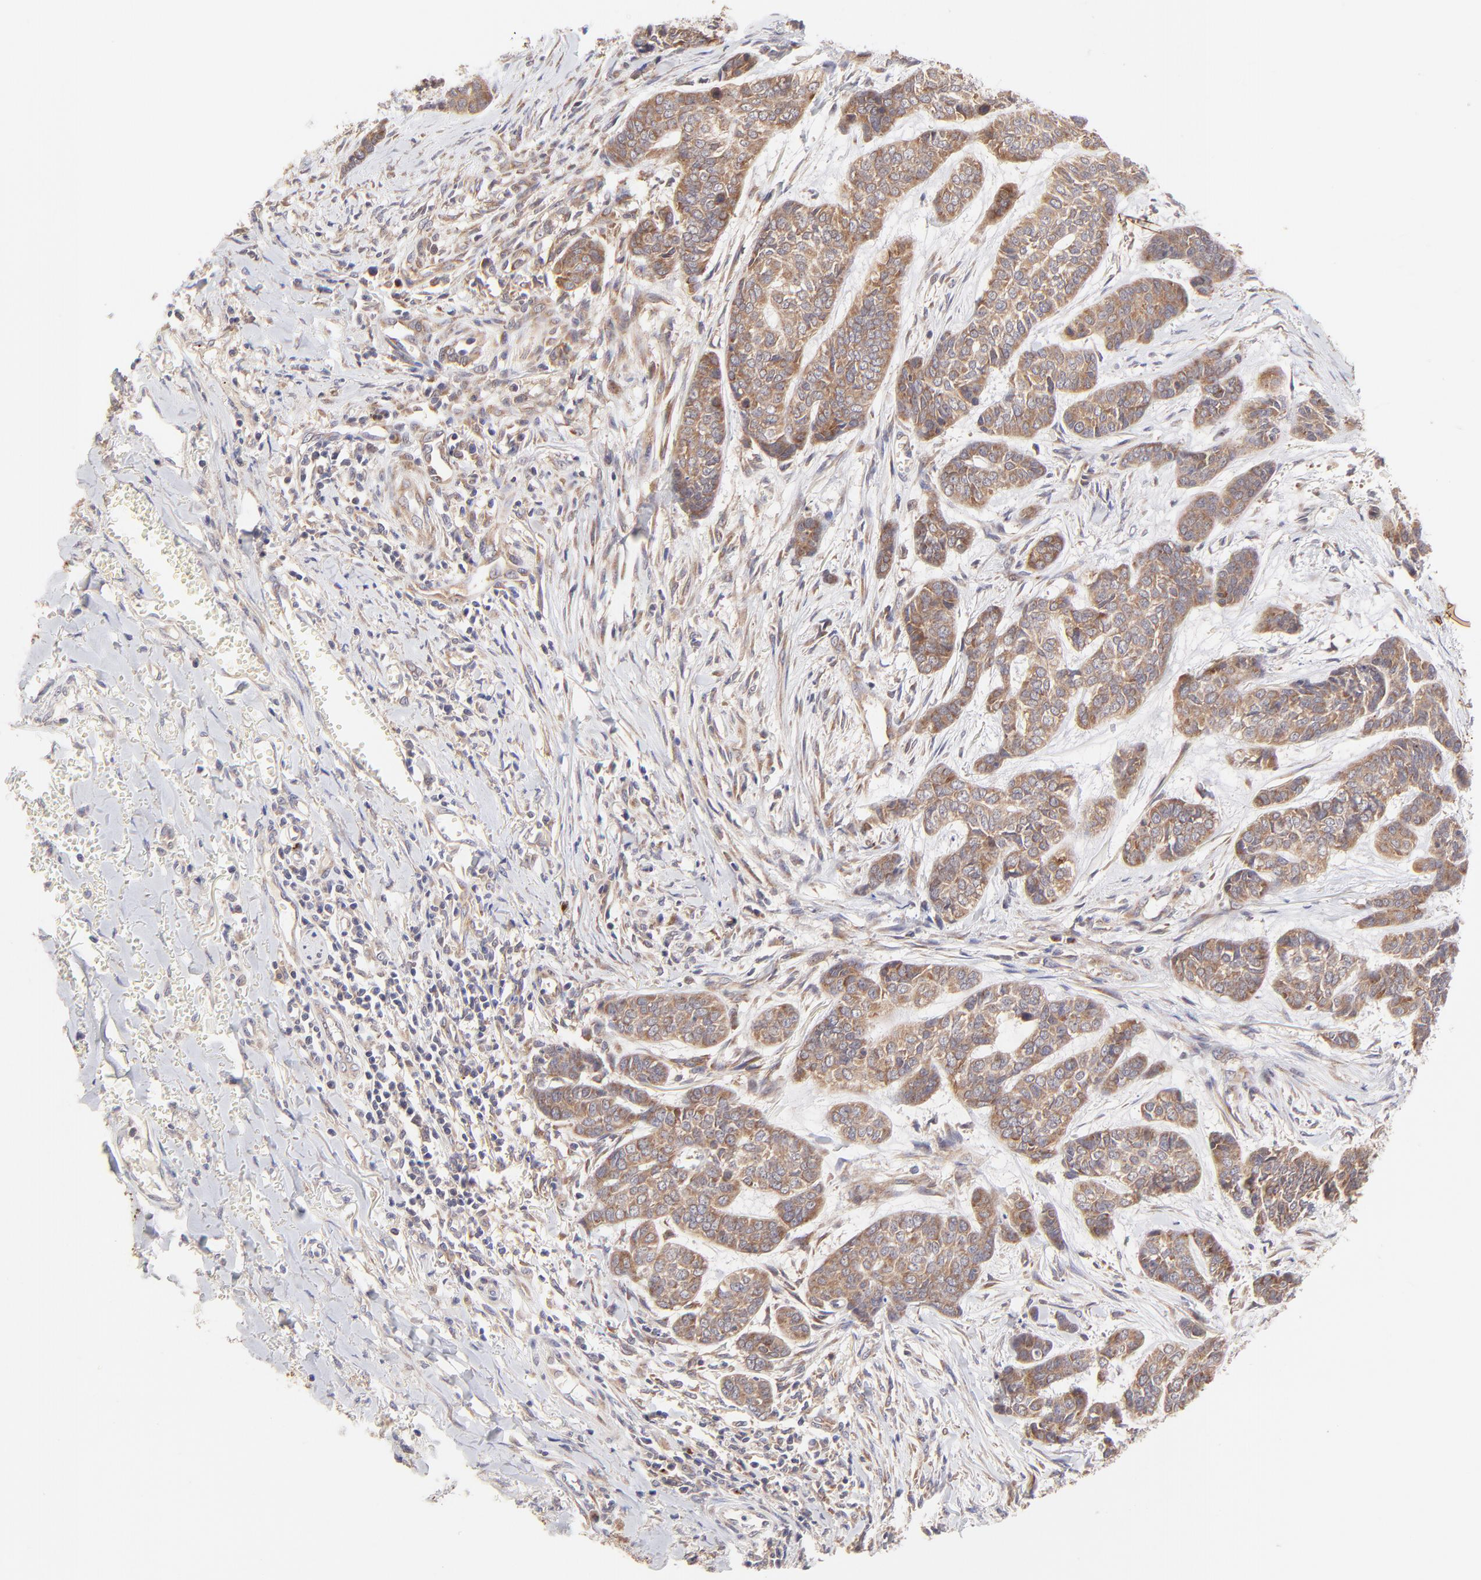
{"staining": {"intensity": "moderate", "quantity": ">75%", "location": "cytoplasmic/membranous"}, "tissue": "skin cancer", "cell_type": "Tumor cells", "image_type": "cancer", "snomed": [{"axis": "morphology", "description": "Basal cell carcinoma"}, {"axis": "topography", "description": "Skin"}], "caption": "Immunohistochemistry micrograph of human skin basal cell carcinoma stained for a protein (brown), which shows medium levels of moderate cytoplasmic/membranous staining in approximately >75% of tumor cells.", "gene": "TNRC6B", "patient": {"sex": "female", "age": 64}}